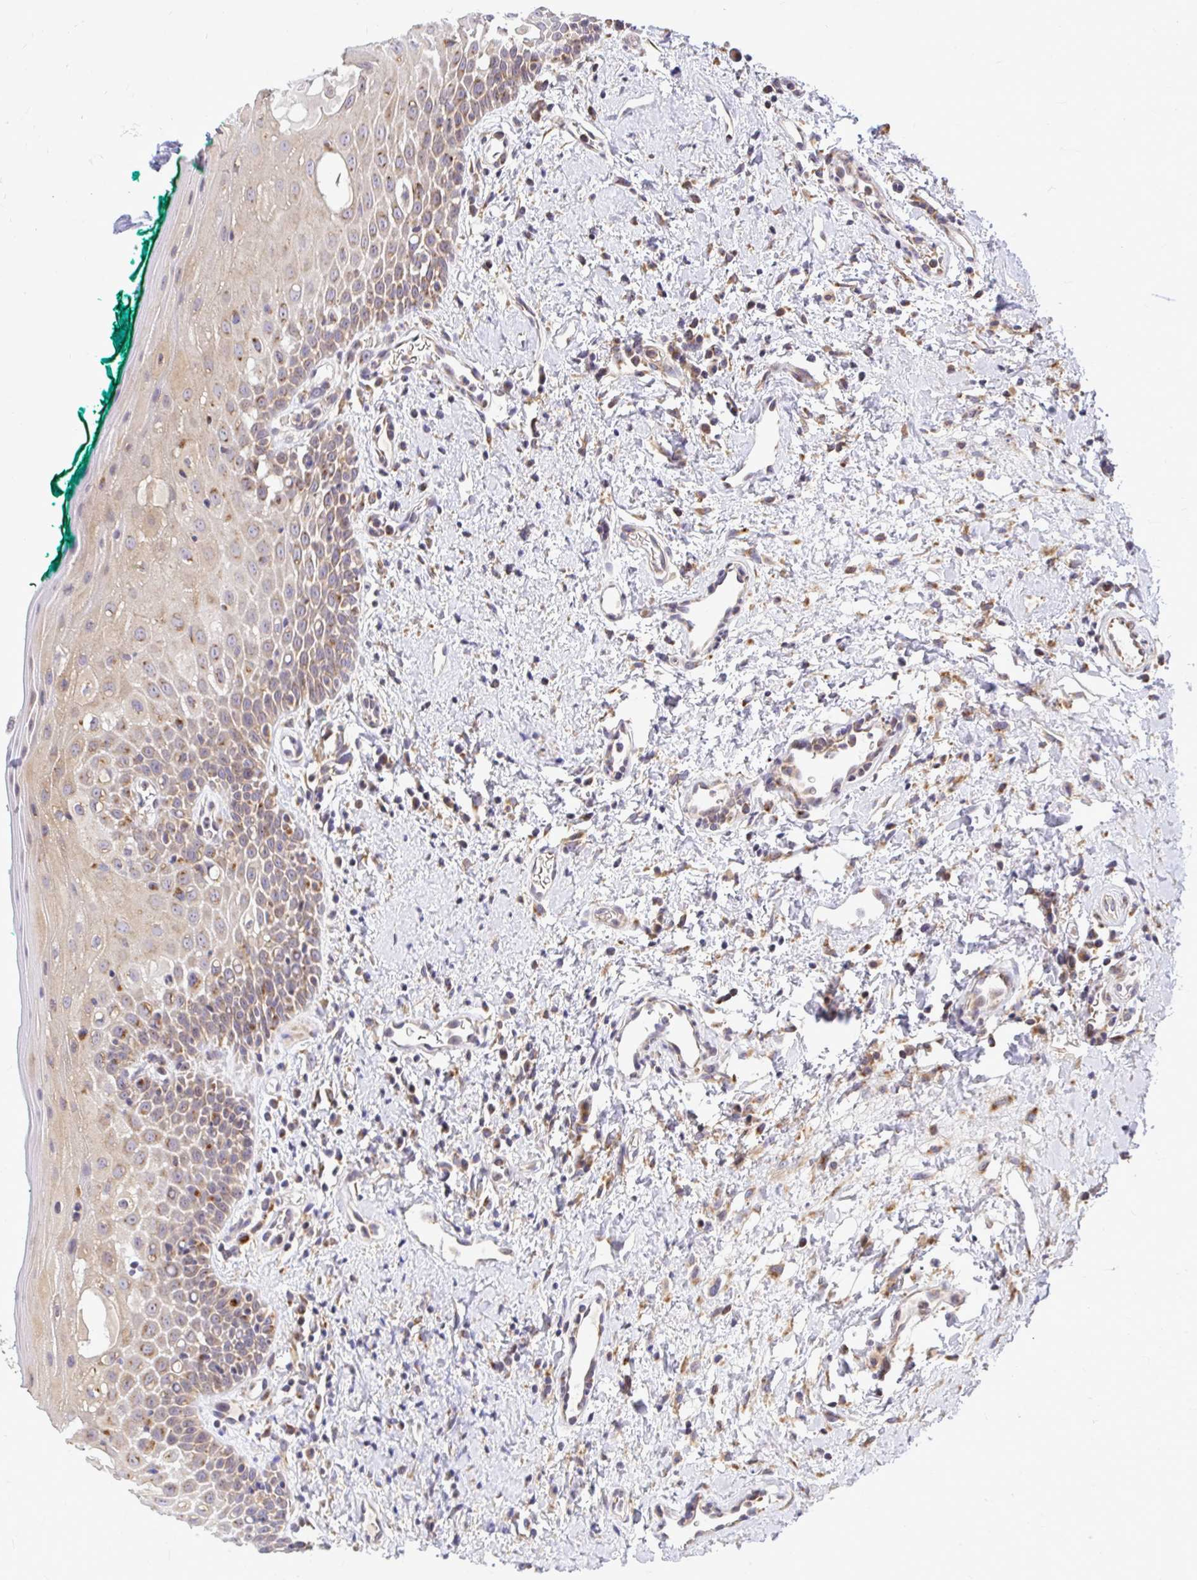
{"staining": {"intensity": "moderate", "quantity": "25%-75%", "location": "cytoplasmic/membranous"}, "tissue": "oral mucosa", "cell_type": "Squamous epithelial cells", "image_type": "normal", "snomed": [{"axis": "morphology", "description": "Normal tissue, NOS"}, {"axis": "topography", "description": "Oral tissue"}], "caption": "DAB (3,3'-diaminobenzidine) immunohistochemical staining of benign human oral mucosa shows moderate cytoplasmic/membranous protein positivity in about 25%-75% of squamous epithelial cells. The staining was performed using DAB (3,3'-diaminobenzidine) to visualize the protein expression in brown, while the nuclei were stained in blue with hematoxylin (Magnification: 20x).", "gene": "VTI1B", "patient": {"sex": "female", "age": 70}}